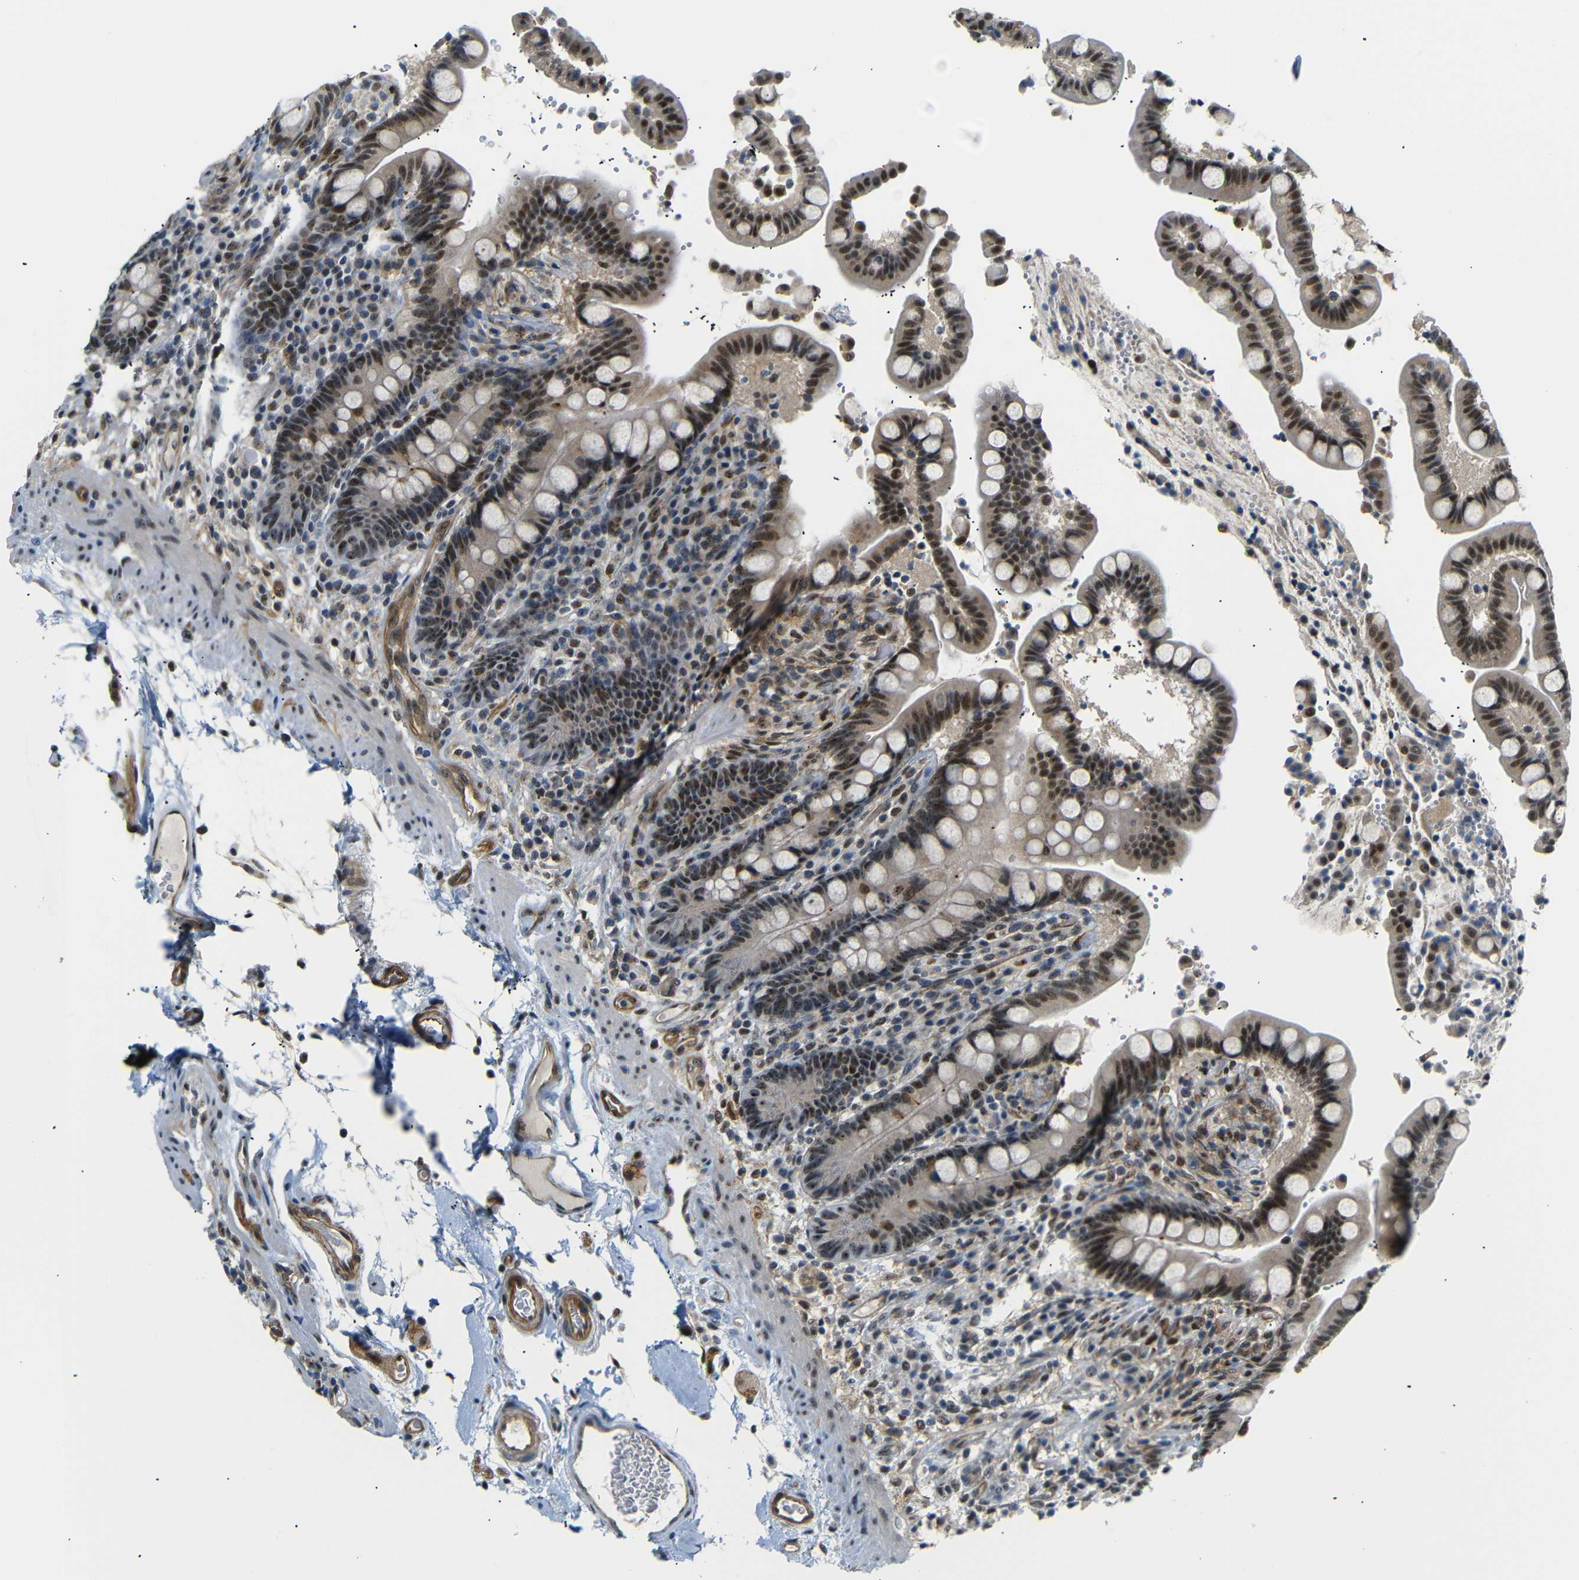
{"staining": {"intensity": "moderate", "quantity": ">75%", "location": "cytoplasmic/membranous,nuclear"}, "tissue": "colon", "cell_type": "Endothelial cells", "image_type": "normal", "snomed": [{"axis": "morphology", "description": "Normal tissue, NOS"}, {"axis": "topography", "description": "Colon"}], "caption": "Immunohistochemical staining of normal human colon reveals moderate cytoplasmic/membranous,nuclear protein positivity in approximately >75% of endothelial cells.", "gene": "PARN", "patient": {"sex": "male", "age": 73}}